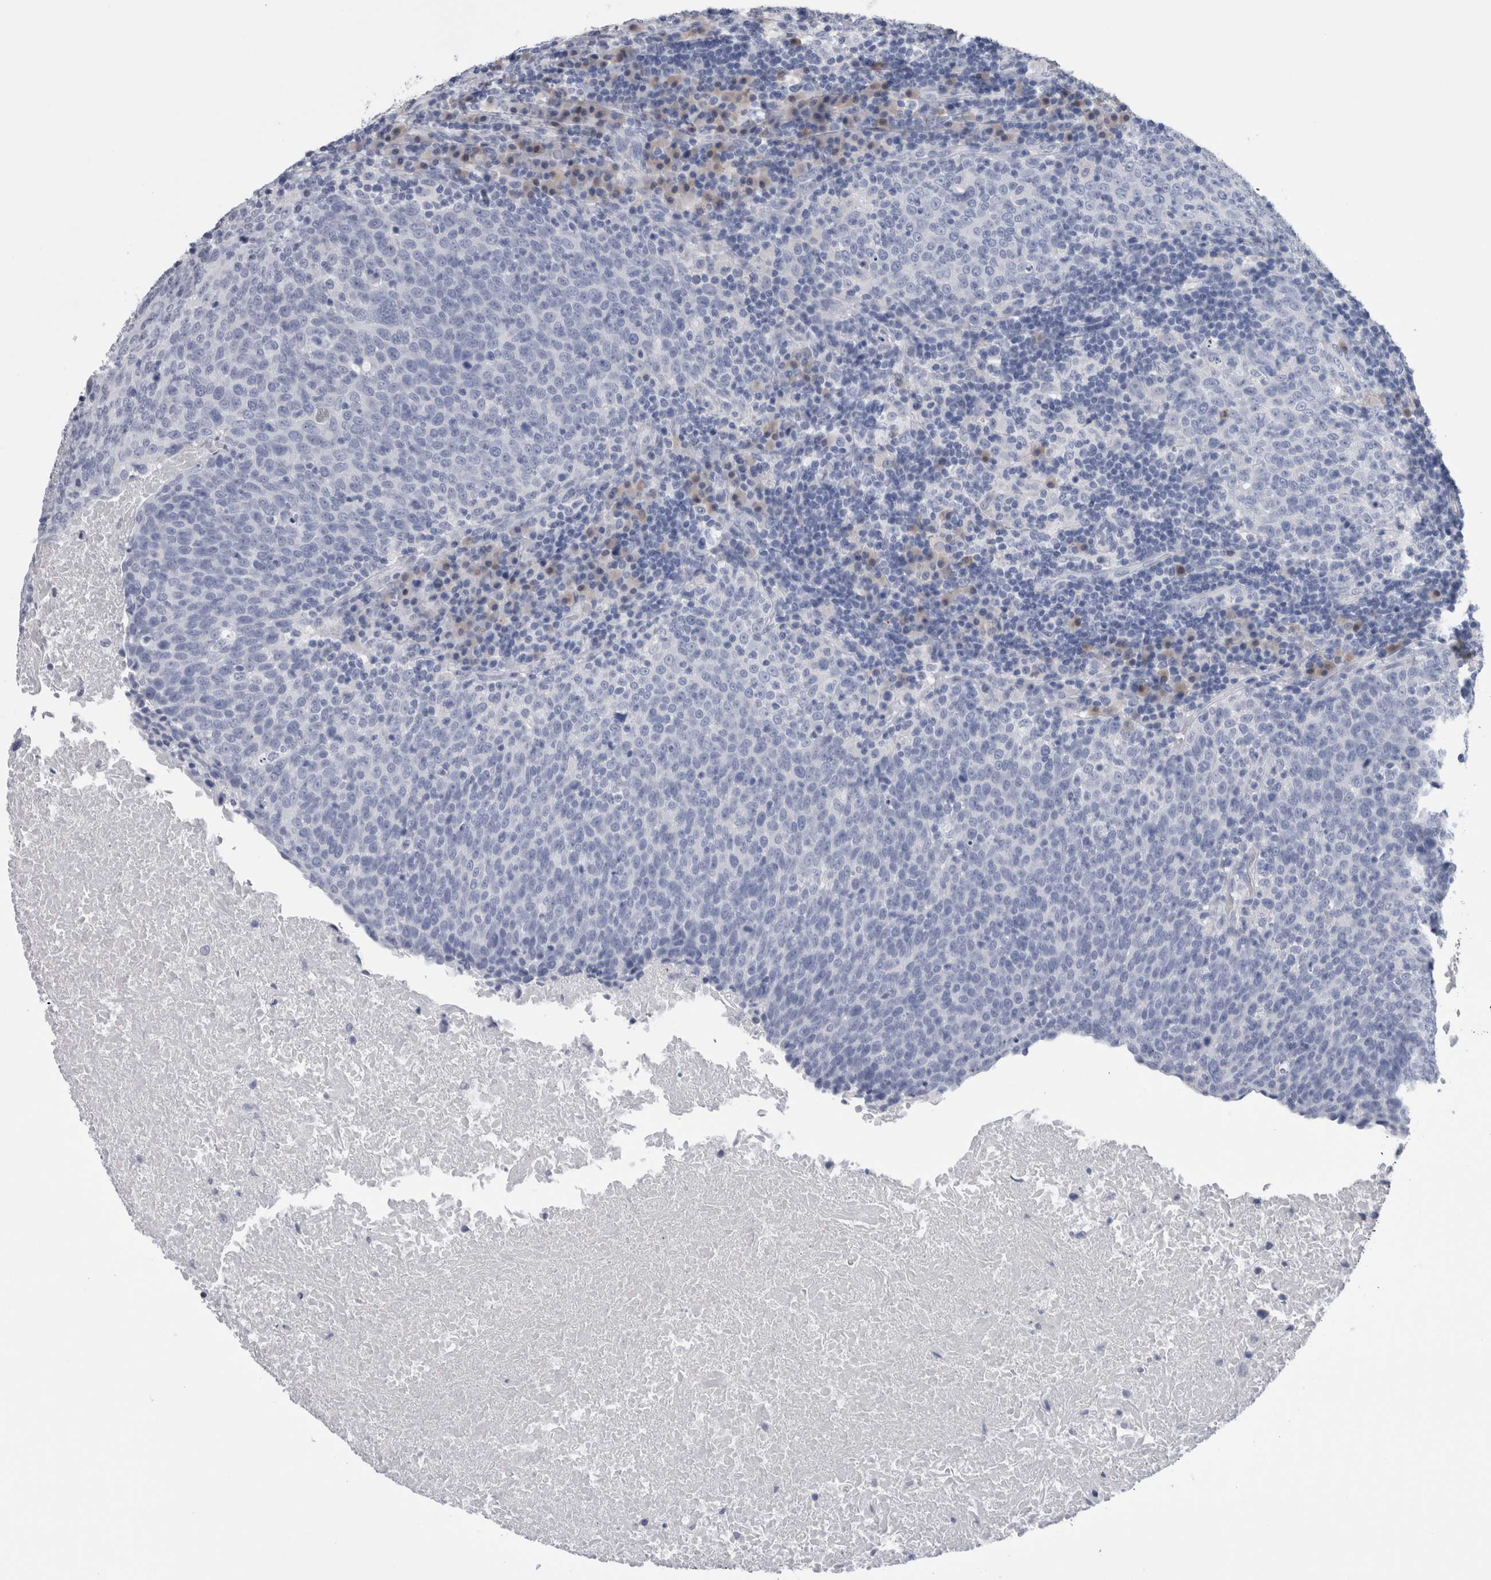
{"staining": {"intensity": "negative", "quantity": "none", "location": "none"}, "tissue": "head and neck cancer", "cell_type": "Tumor cells", "image_type": "cancer", "snomed": [{"axis": "morphology", "description": "Squamous cell carcinoma, NOS"}, {"axis": "morphology", "description": "Squamous cell carcinoma, metastatic, NOS"}, {"axis": "topography", "description": "Lymph node"}, {"axis": "topography", "description": "Head-Neck"}], "caption": "An immunohistochemistry (IHC) image of head and neck metastatic squamous cell carcinoma is shown. There is no staining in tumor cells of head and neck metastatic squamous cell carcinoma.", "gene": "CA8", "patient": {"sex": "male", "age": 62}}